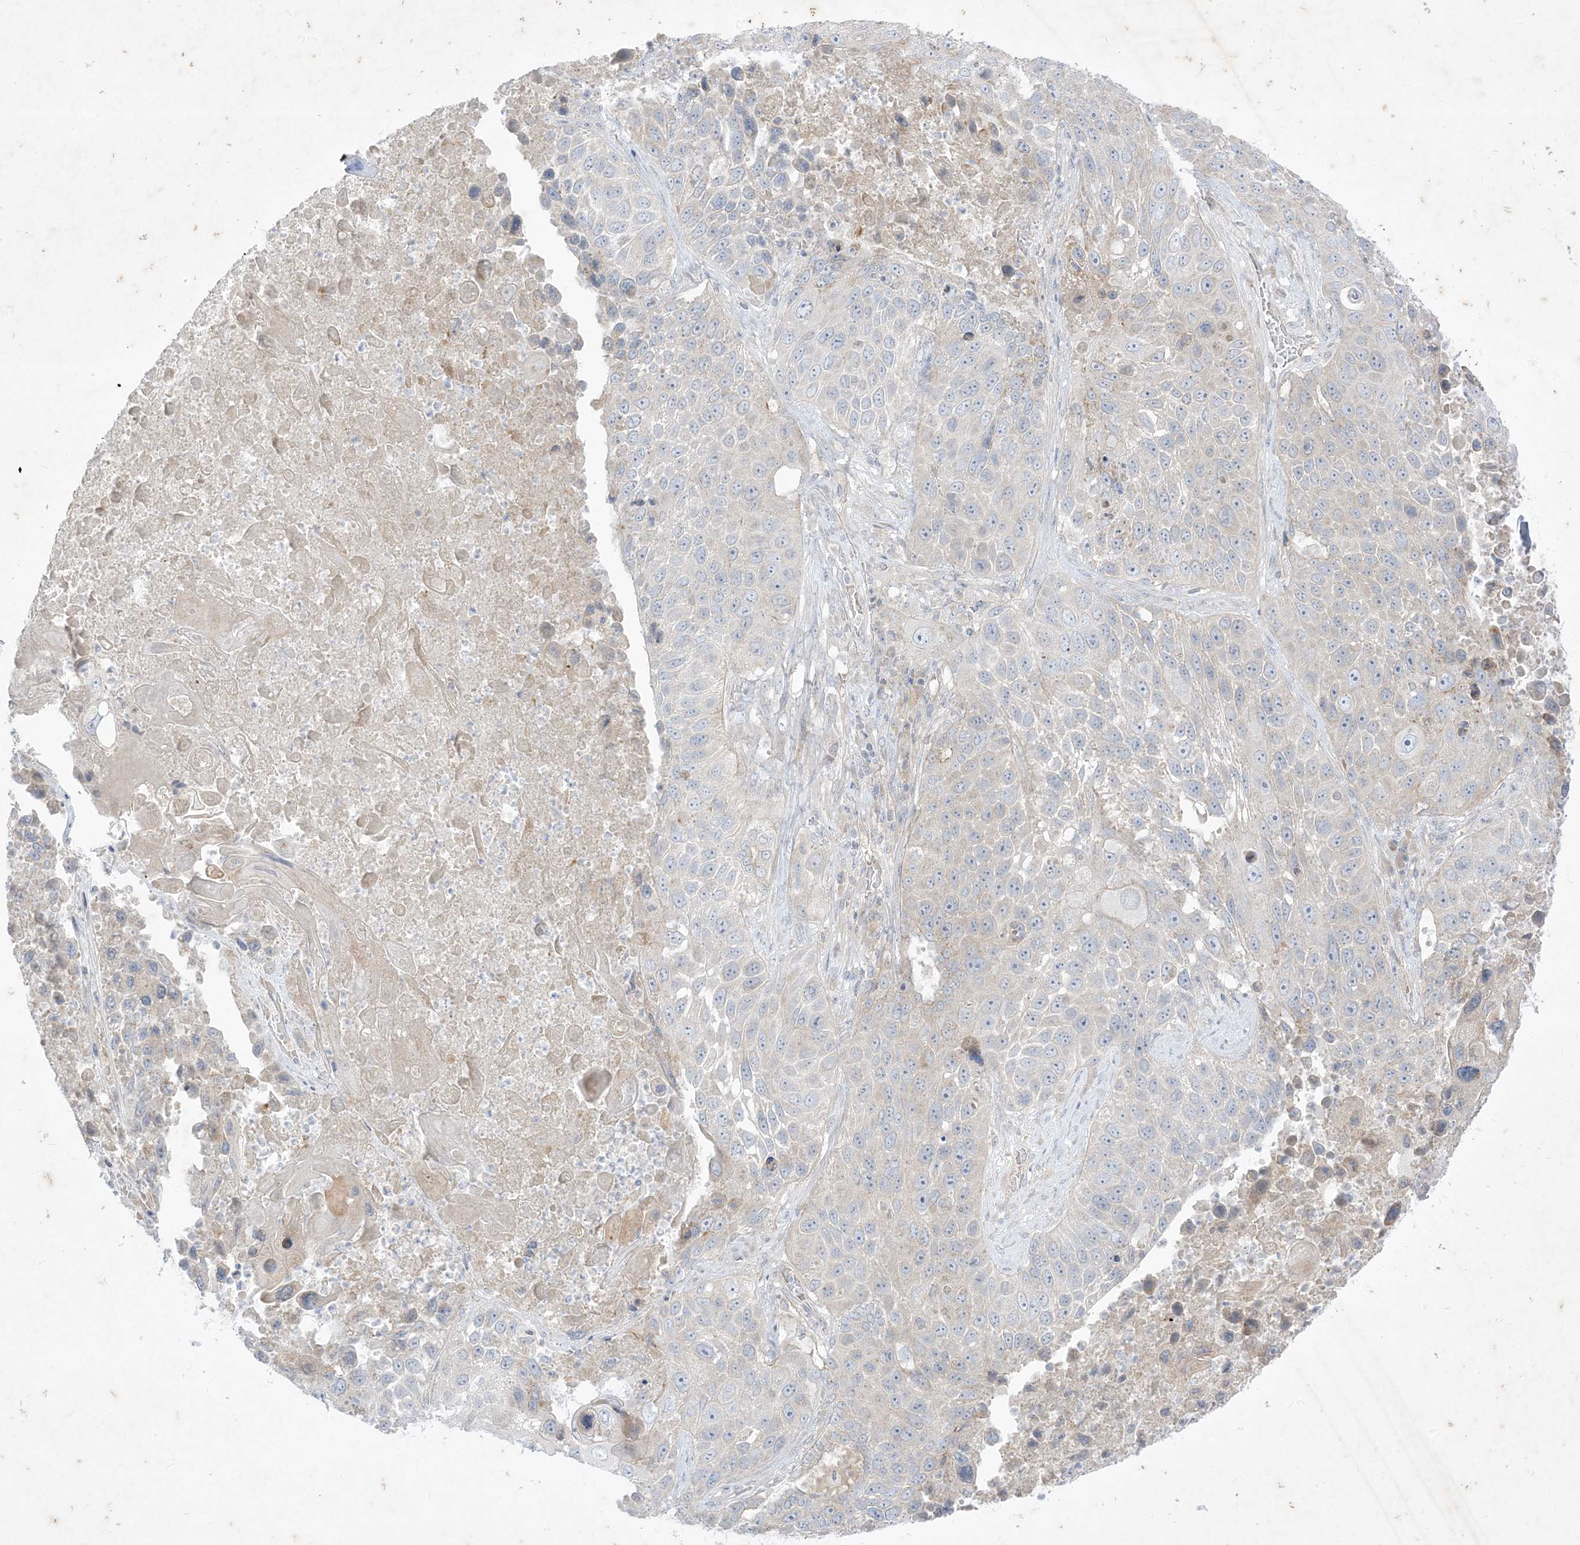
{"staining": {"intensity": "negative", "quantity": "none", "location": "none"}, "tissue": "lung cancer", "cell_type": "Tumor cells", "image_type": "cancer", "snomed": [{"axis": "morphology", "description": "Squamous cell carcinoma, NOS"}, {"axis": "topography", "description": "Lung"}], "caption": "Immunohistochemical staining of lung cancer (squamous cell carcinoma) reveals no significant positivity in tumor cells.", "gene": "PLEKHA3", "patient": {"sex": "male", "age": 61}}